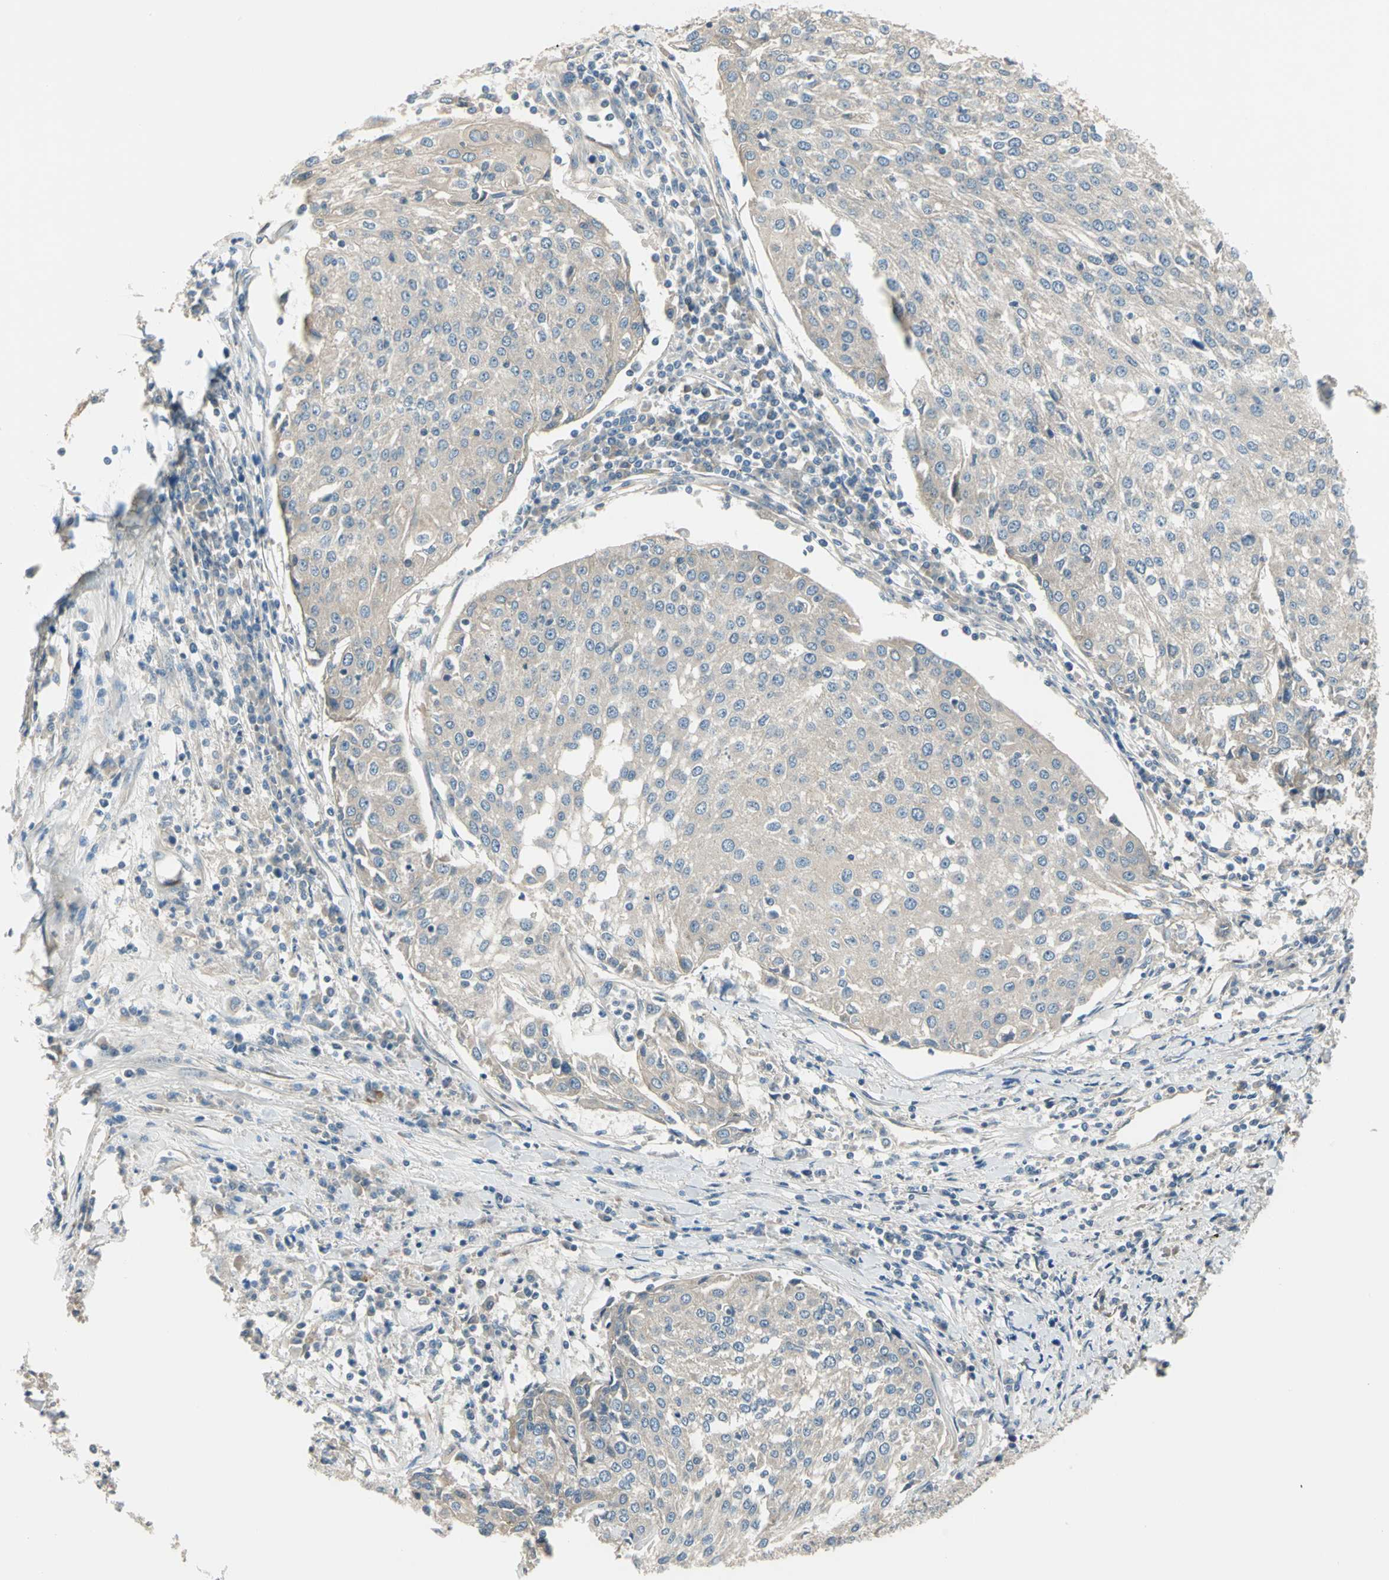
{"staining": {"intensity": "weak", "quantity": ">75%", "location": "cytoplasmic/membranous"}, "tissue": "urothelial cancer", "cell_type": "Tumor cells", "image_type": "cancer", "snomed": [{"axis": "morphology", "description": "Urothelial carcinoma, High grade"}, {"axis": "topography", "description": "Urinary bladder"}], "caption": "Immunohistochemistry (IHC) image of neoplastic tissue: human high-grade urothelial carcinoma stained using immunohistochemistry (IHC) shows low levels of weak protein expression localized specifically in the cytoplasmic/membranous of tumor cells, appearing as a cytoplasmic/membranous brown color.", "gene": "PRKAA1", "patient": {"sex": "female", "age": 85}}